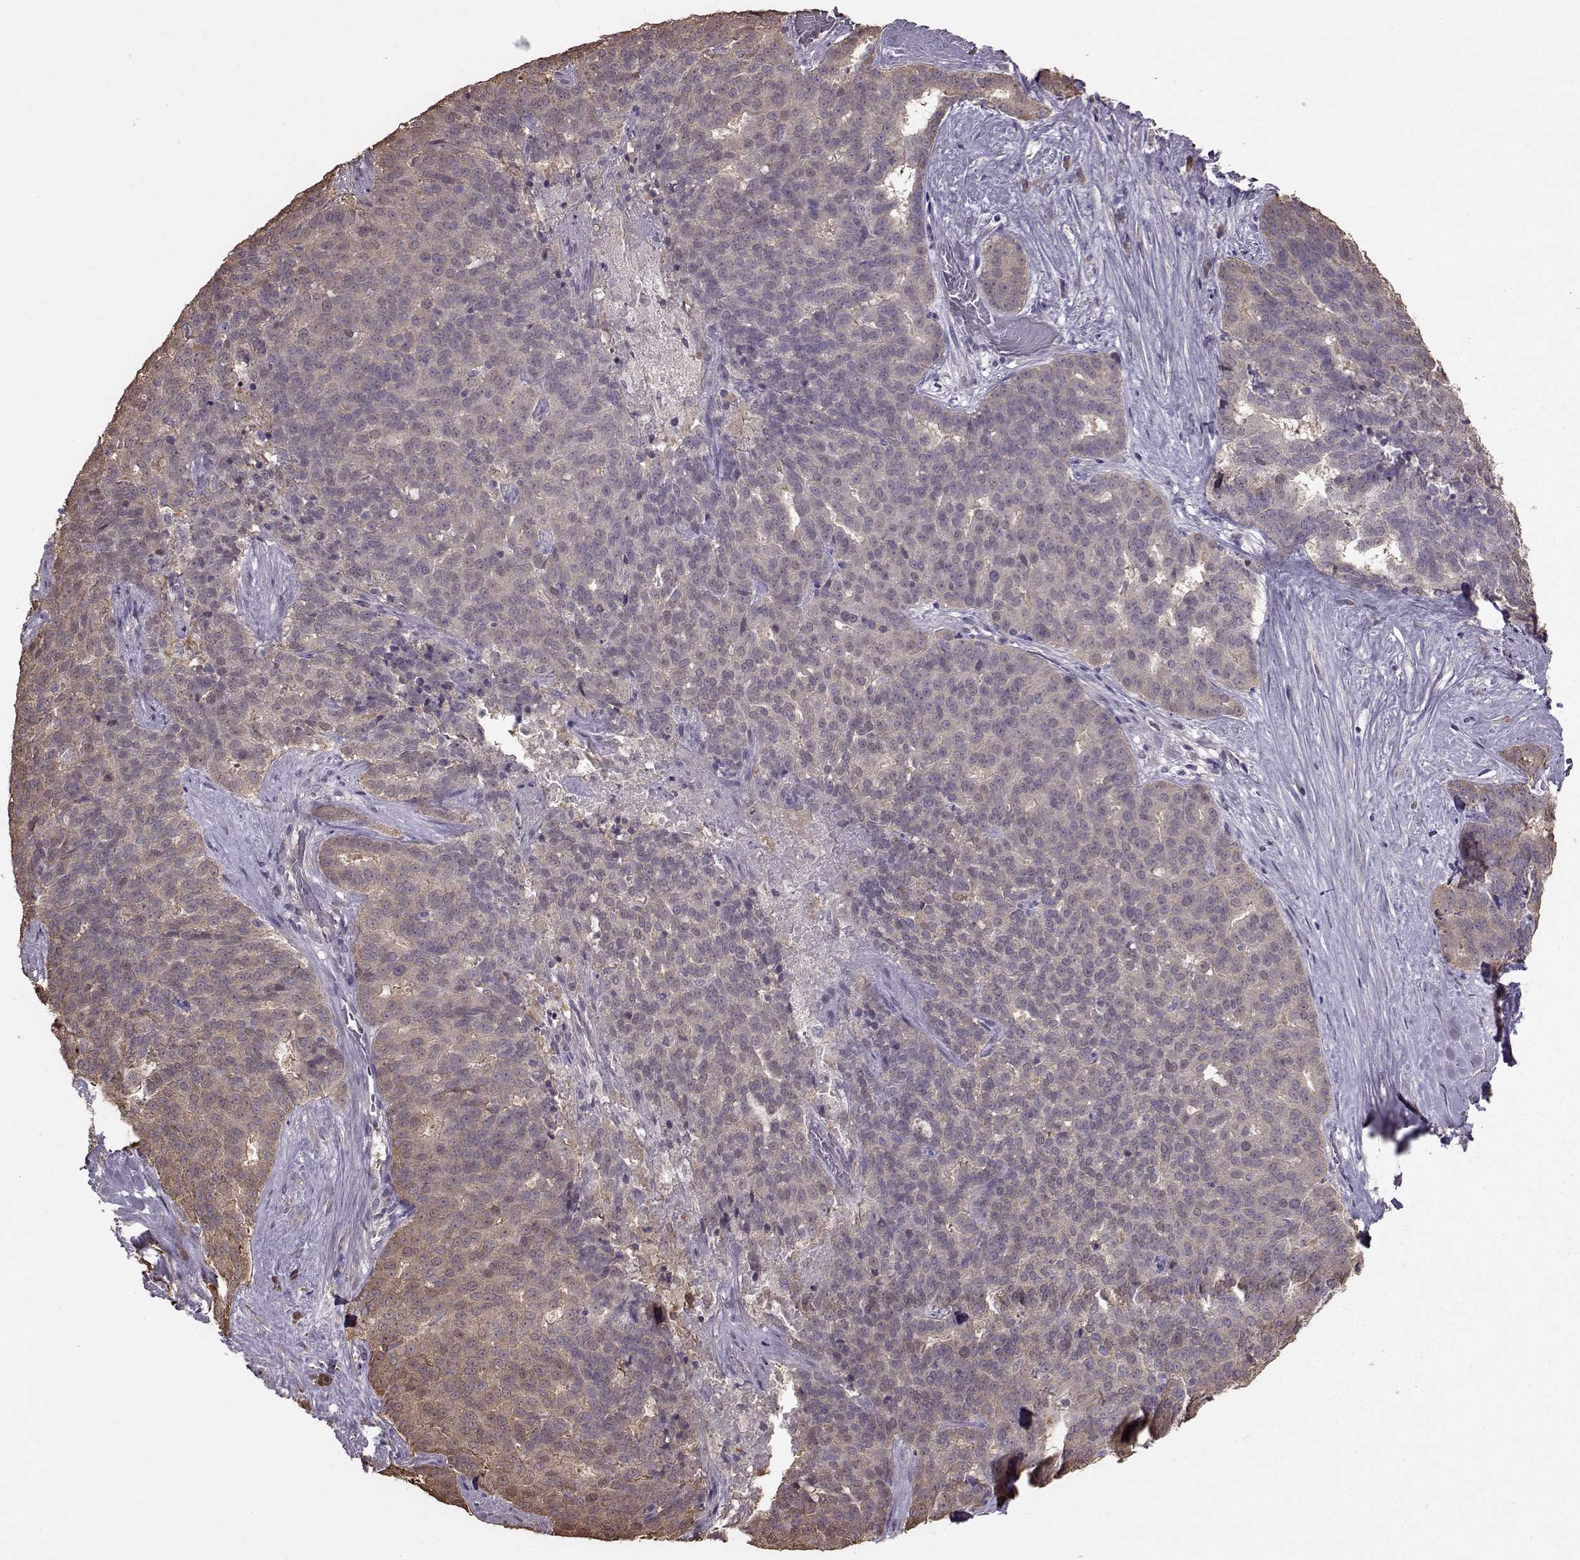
{"staining": {"intensity": "moderate", "quantity": "<25%", "location": "cytoplasmic/membranous"}, "tissue": "liver cancer", "cell_type": "Tumor cells", "image_type": "cancer", "snomed": [{"axis": "morphology", "description": "Cholangiocarcinoma"}, {"axis": "topography", "description": "Liver"}], "caption": "Liver cholangiocarcinoma stained for a protein (brown) displays moderate cytoplasmic/membranous positive positivity in about <25% of tumor cells.", "gene": "NME1-NME2", "patient": {"sex": "female", "age": 47}}